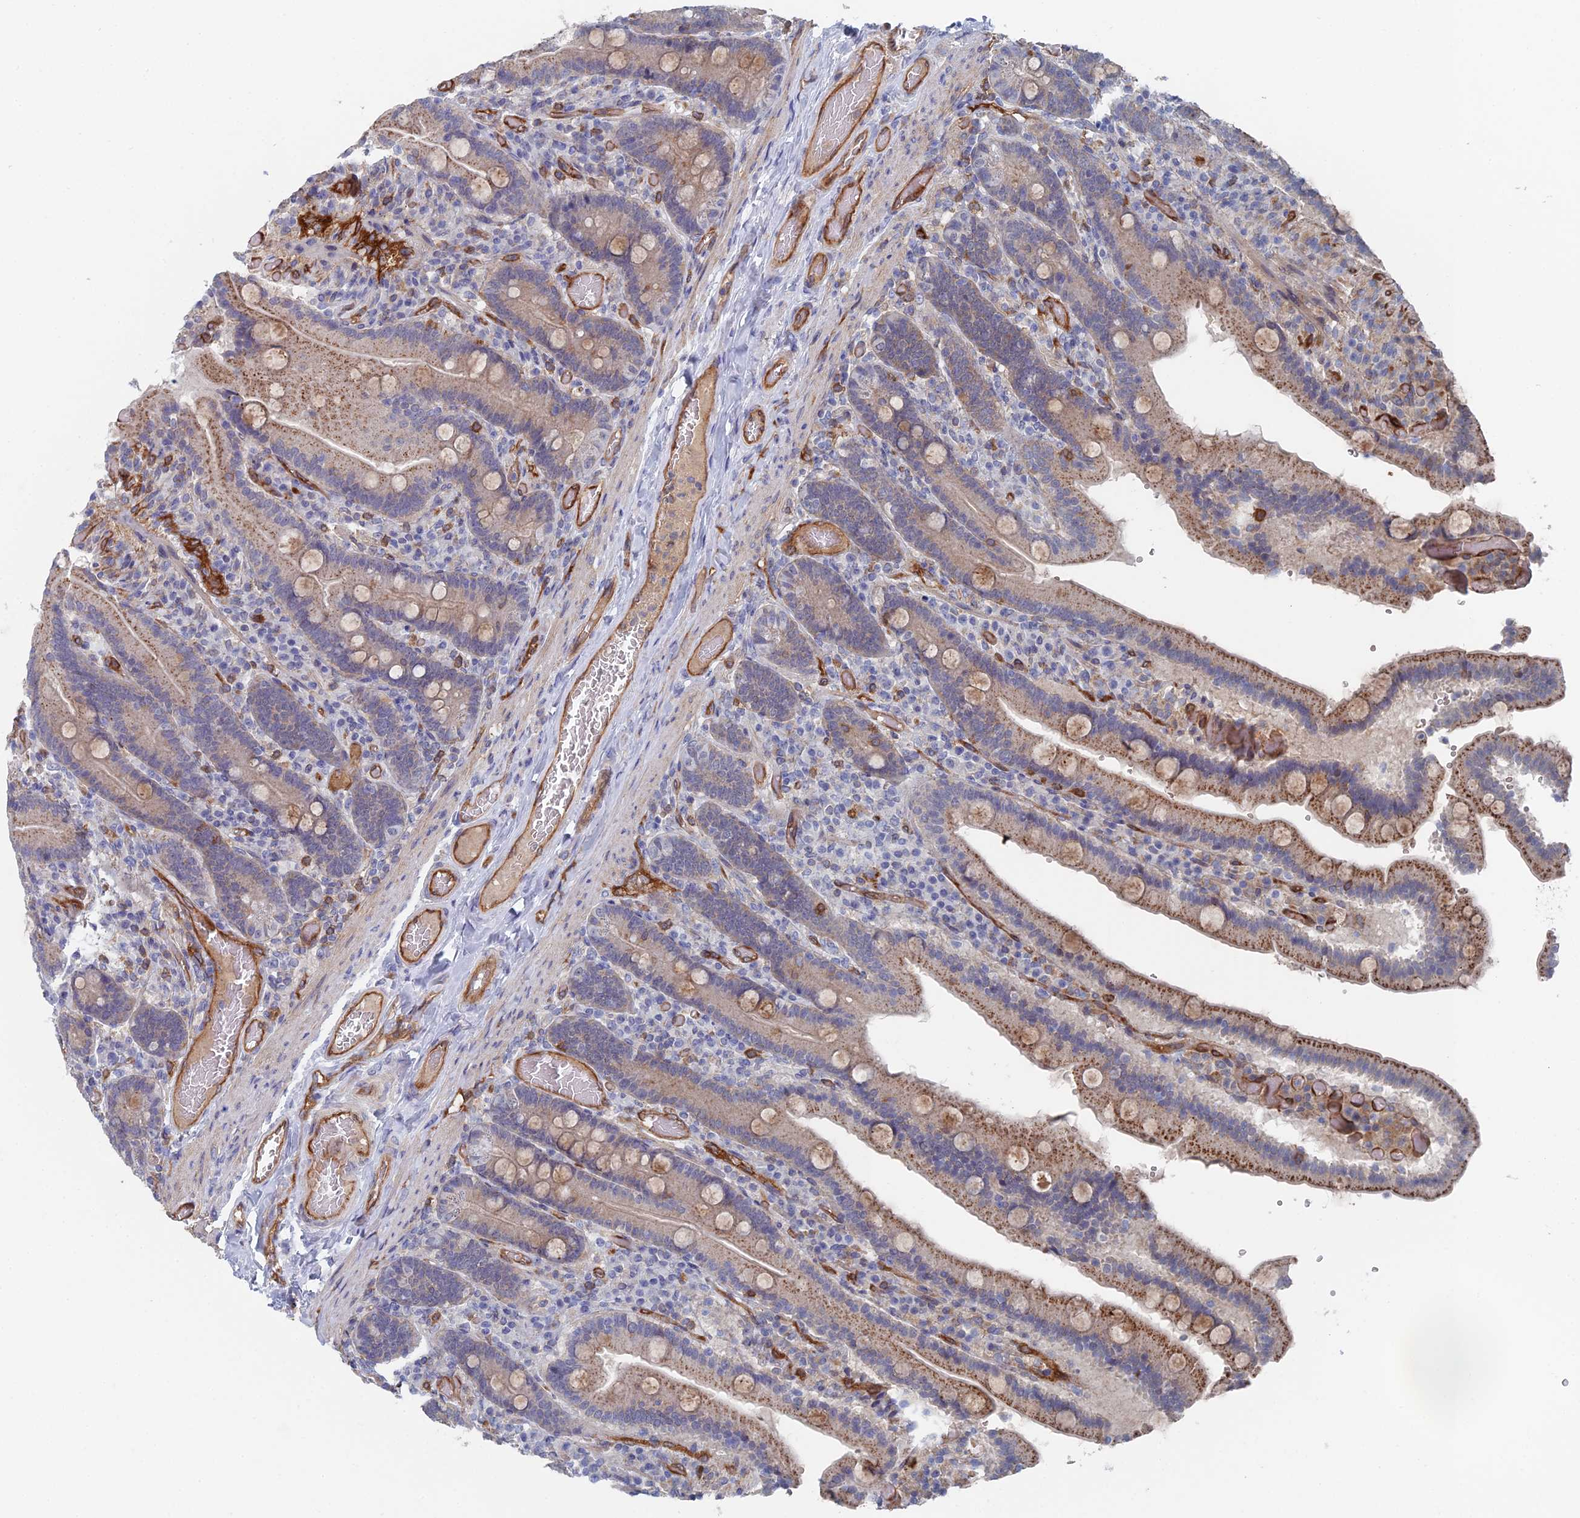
{"staining": {"intensity": "moderate", "quantity": "25%-75%", "location": "cytoplasmic/membranous"}, "tissue": "duodenum", "cell_type": "Glandular cells", "image_type": "normal", "snomed": [{"axis": "morphology", "description": "Normal tissue, NOS"}, {"axis": "topography", "description": "Duodenum"}], "caption": "Benign duodenum reveals moderate cytoplasmic/membranous expression in approximately 25%-75% of glandular cells, visualized by immunohistochemistry. (DAB (3,3'-diaminobenzidine) IHC with brightfield microscopy, high magnification).", "gene": "ARAP3", "patient": {"sex": "female", "age": 62}}